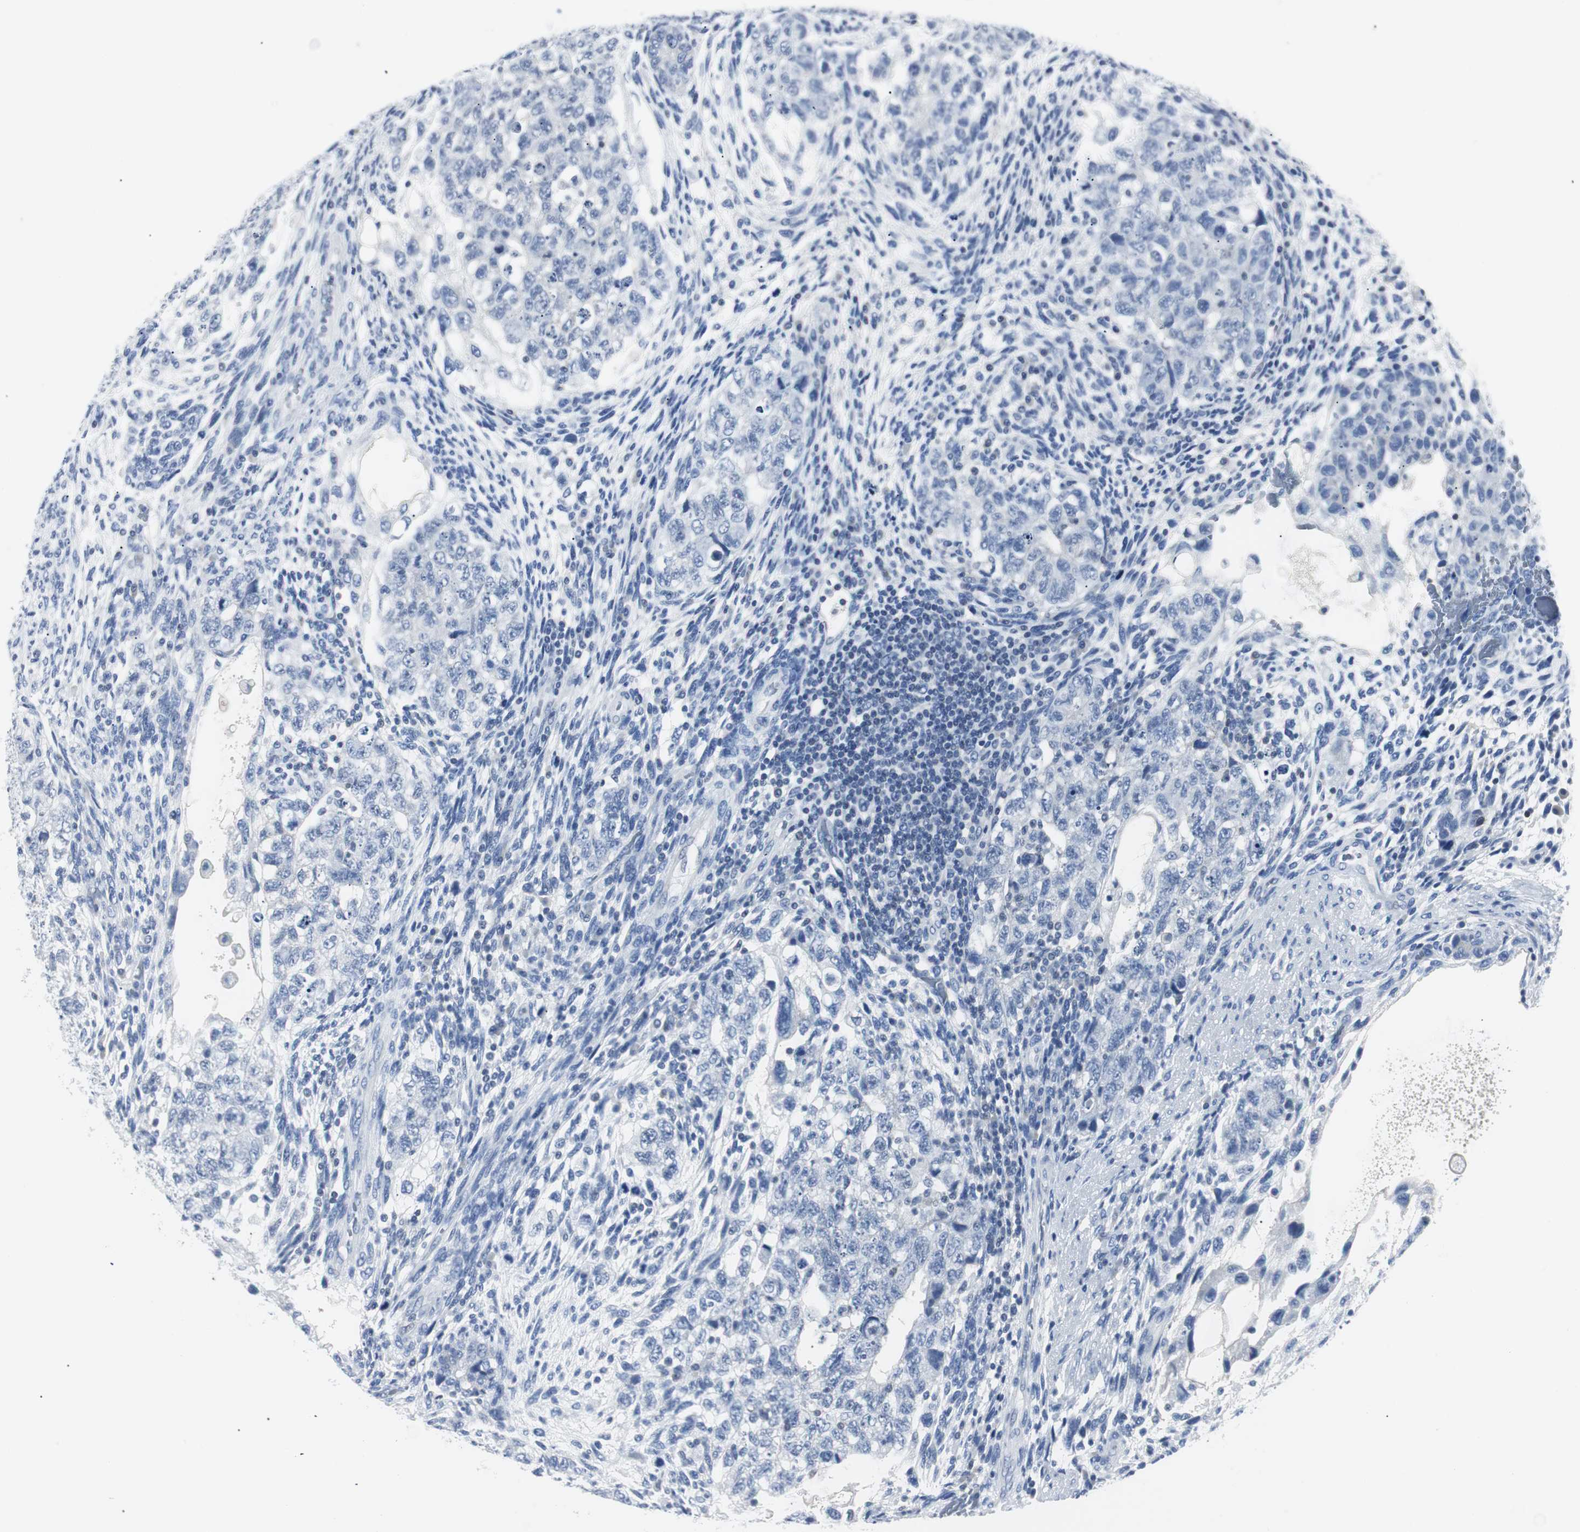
{"staining": {"intensity": "negative", "quantity": "none", "location": "none"}, "tissue": "testis cancer", "cell_type": "Tumor cells", "image_type": "cancer", "snomed": [{"axis": "morphology", "description": "Normal tissue, NOS"}, {"axis": "morphology", "description": "Carcinoma, Embryonal, NOS"}, {"axis": "topography", "description": "Testis"}], "caption": "IHC histopathology image of embryonal carcinoma (testis) stained for a protein (brown), which reveals no positivity in tumor cells. (Brightfield microscopy of DAB (3,3'-diaminobenzidine) immunohistochemistry at high magnification).", "gene": "GAP43", "patient": {"sex": "male", "age": 36}}